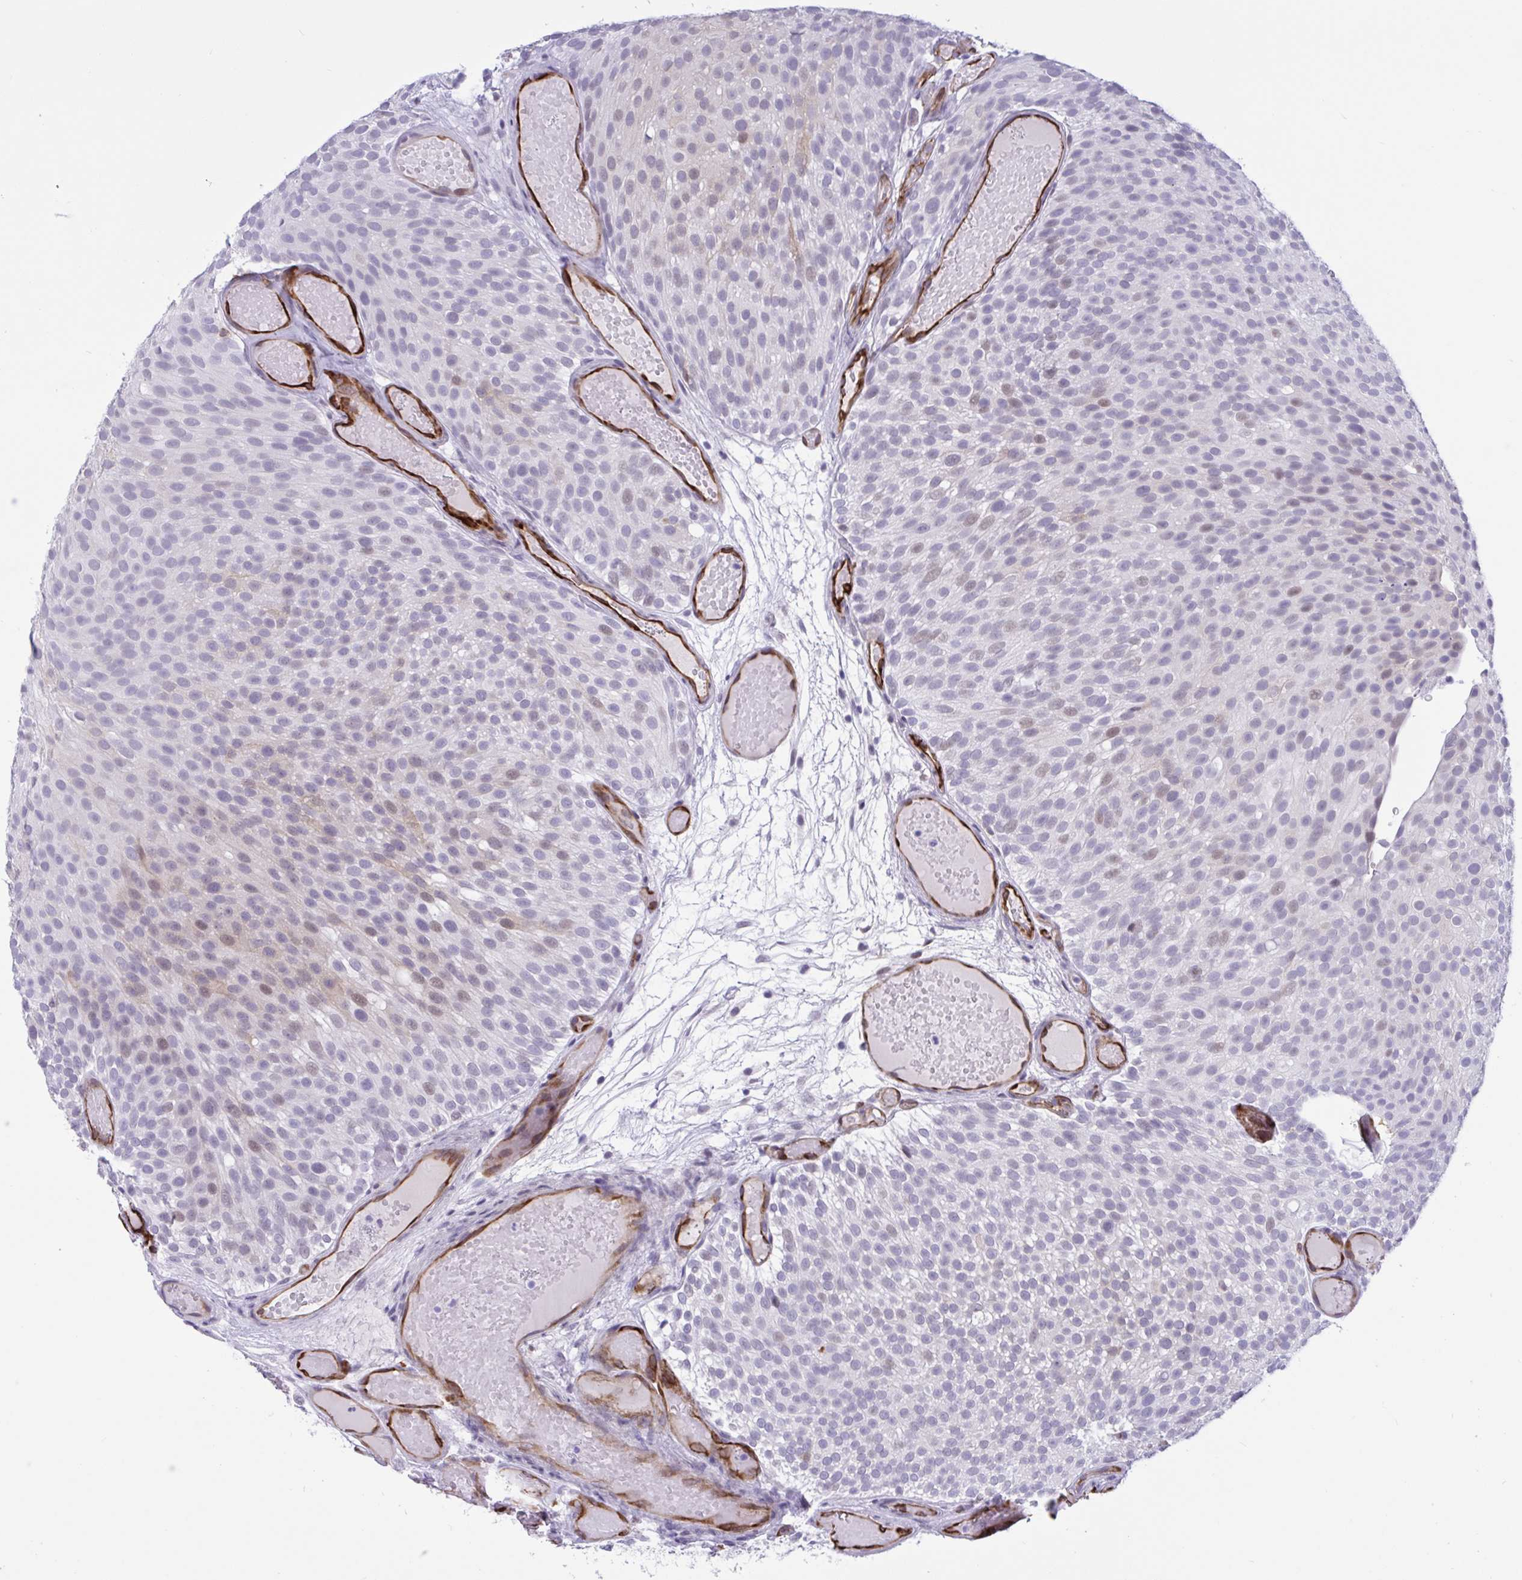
{"staining": {"intensity": "weak", "quantity": "<25%", "location": "nuclear"}, "tissue": "urothelial cancer", "cell_type": "Tumor cells", "image_type": "cancer", "snomed": [{"axis": "morphology", "description": "Urothelial carcinoma, Low grade"}, {"axis": "topography", "description": "Urinary bladder"}], "caption": "Tumor cells show no significant protein staining in low-grade urothelial carcinoma. (DAB (3,3'-diaminobenzidine) immunohistochemistry with hematoxylin counter stain).", "gene": "EML1", "patient": {"sex": "male", "age": 78}}